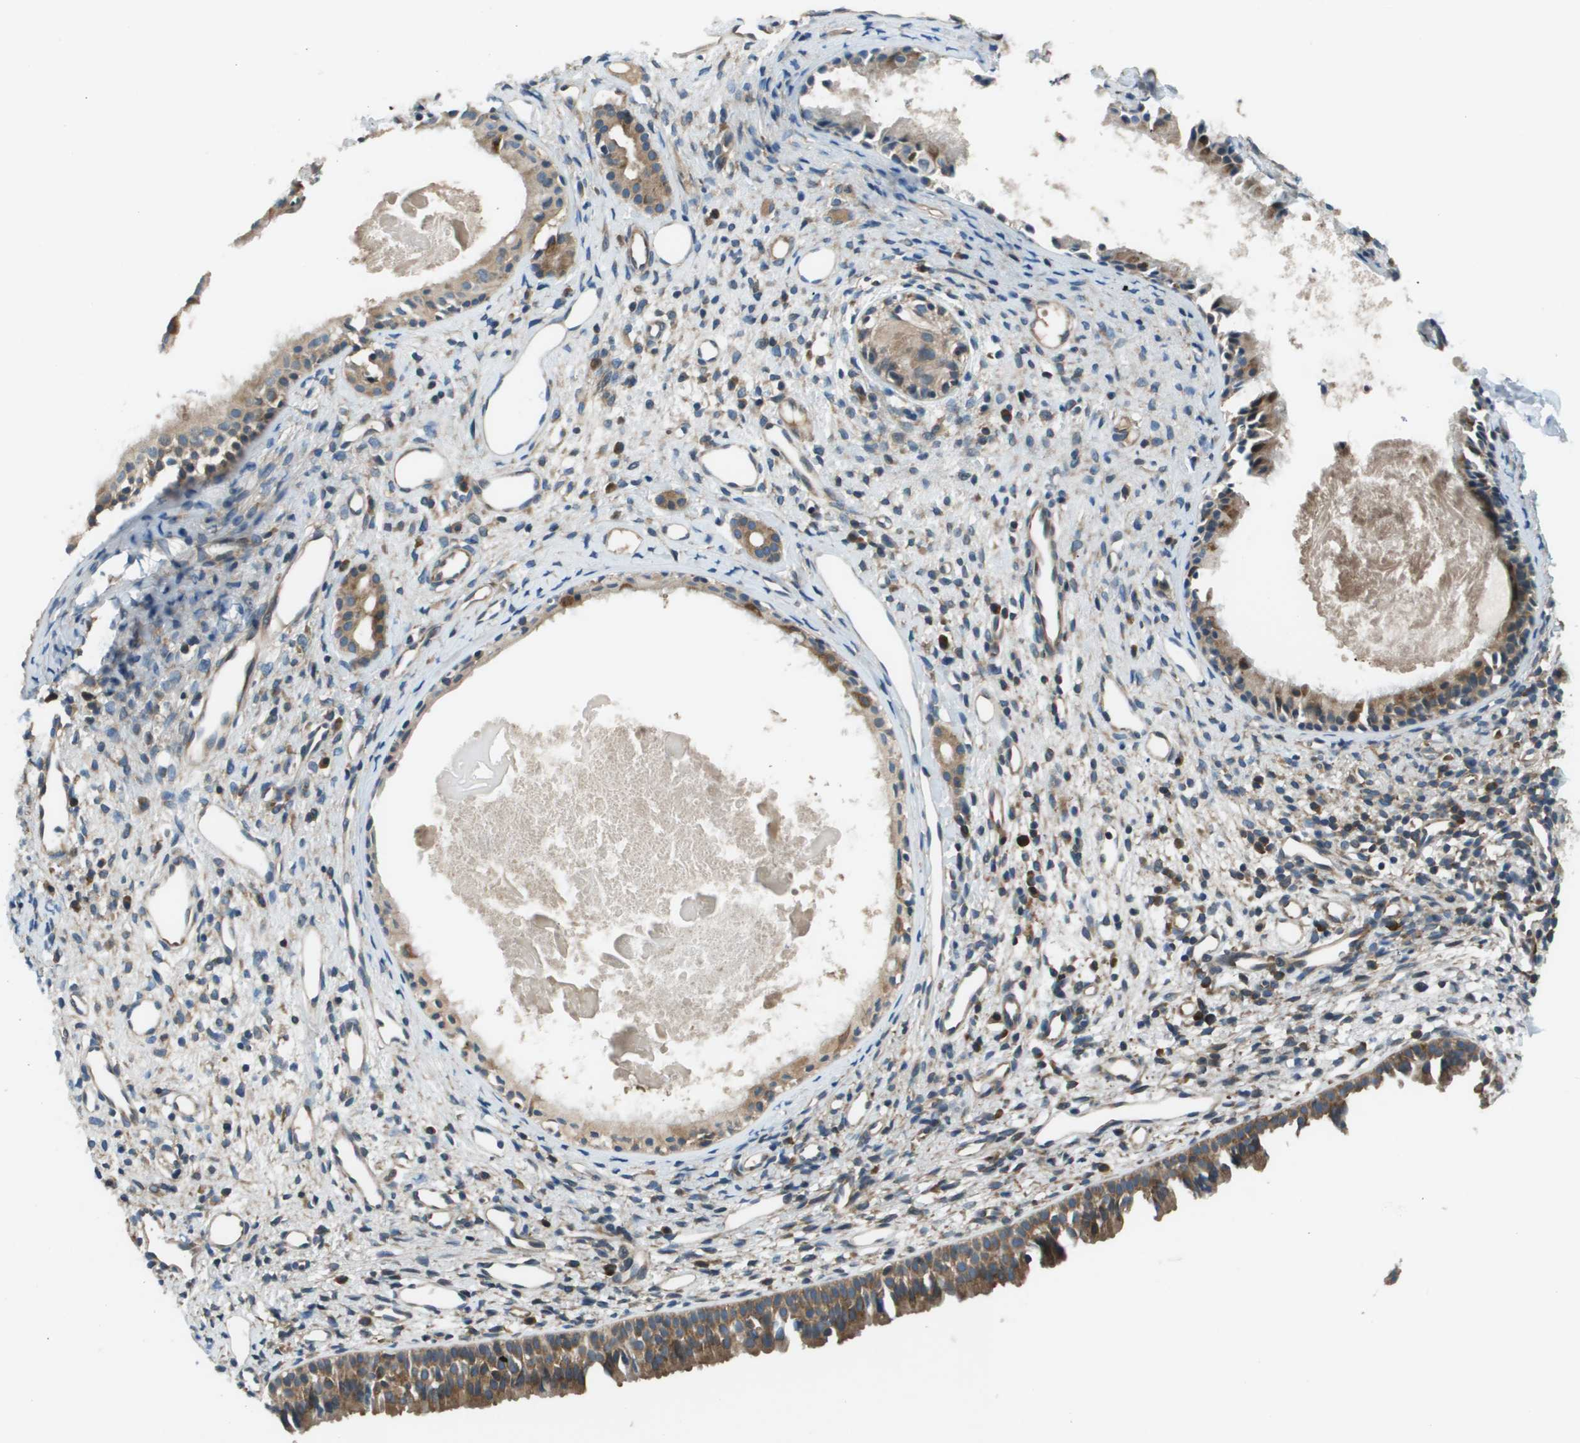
{"staining": {"intensity": "moderate", "quantity": ">75%", "location": "cytoplasmic/membranous"}, "tissue": "nasopharynx", "cell_type": "Respiratory epithelial cells", "image_type": "normal", "snomed": [{"axis": "morphology", "description": "Normal tissue, NOS"}, {"axis": "topography", "description": "Nasopharynx"}], "caption": "This is a photomicrograph of immunohistochemistry staining of unremarkable nasopharynx, which shows moderate positivity in the cytoplasmic/membranous of respiratory epithelial cells.", "gene": "EIF3B", "patient": {"sex": "male", "age": 22}}